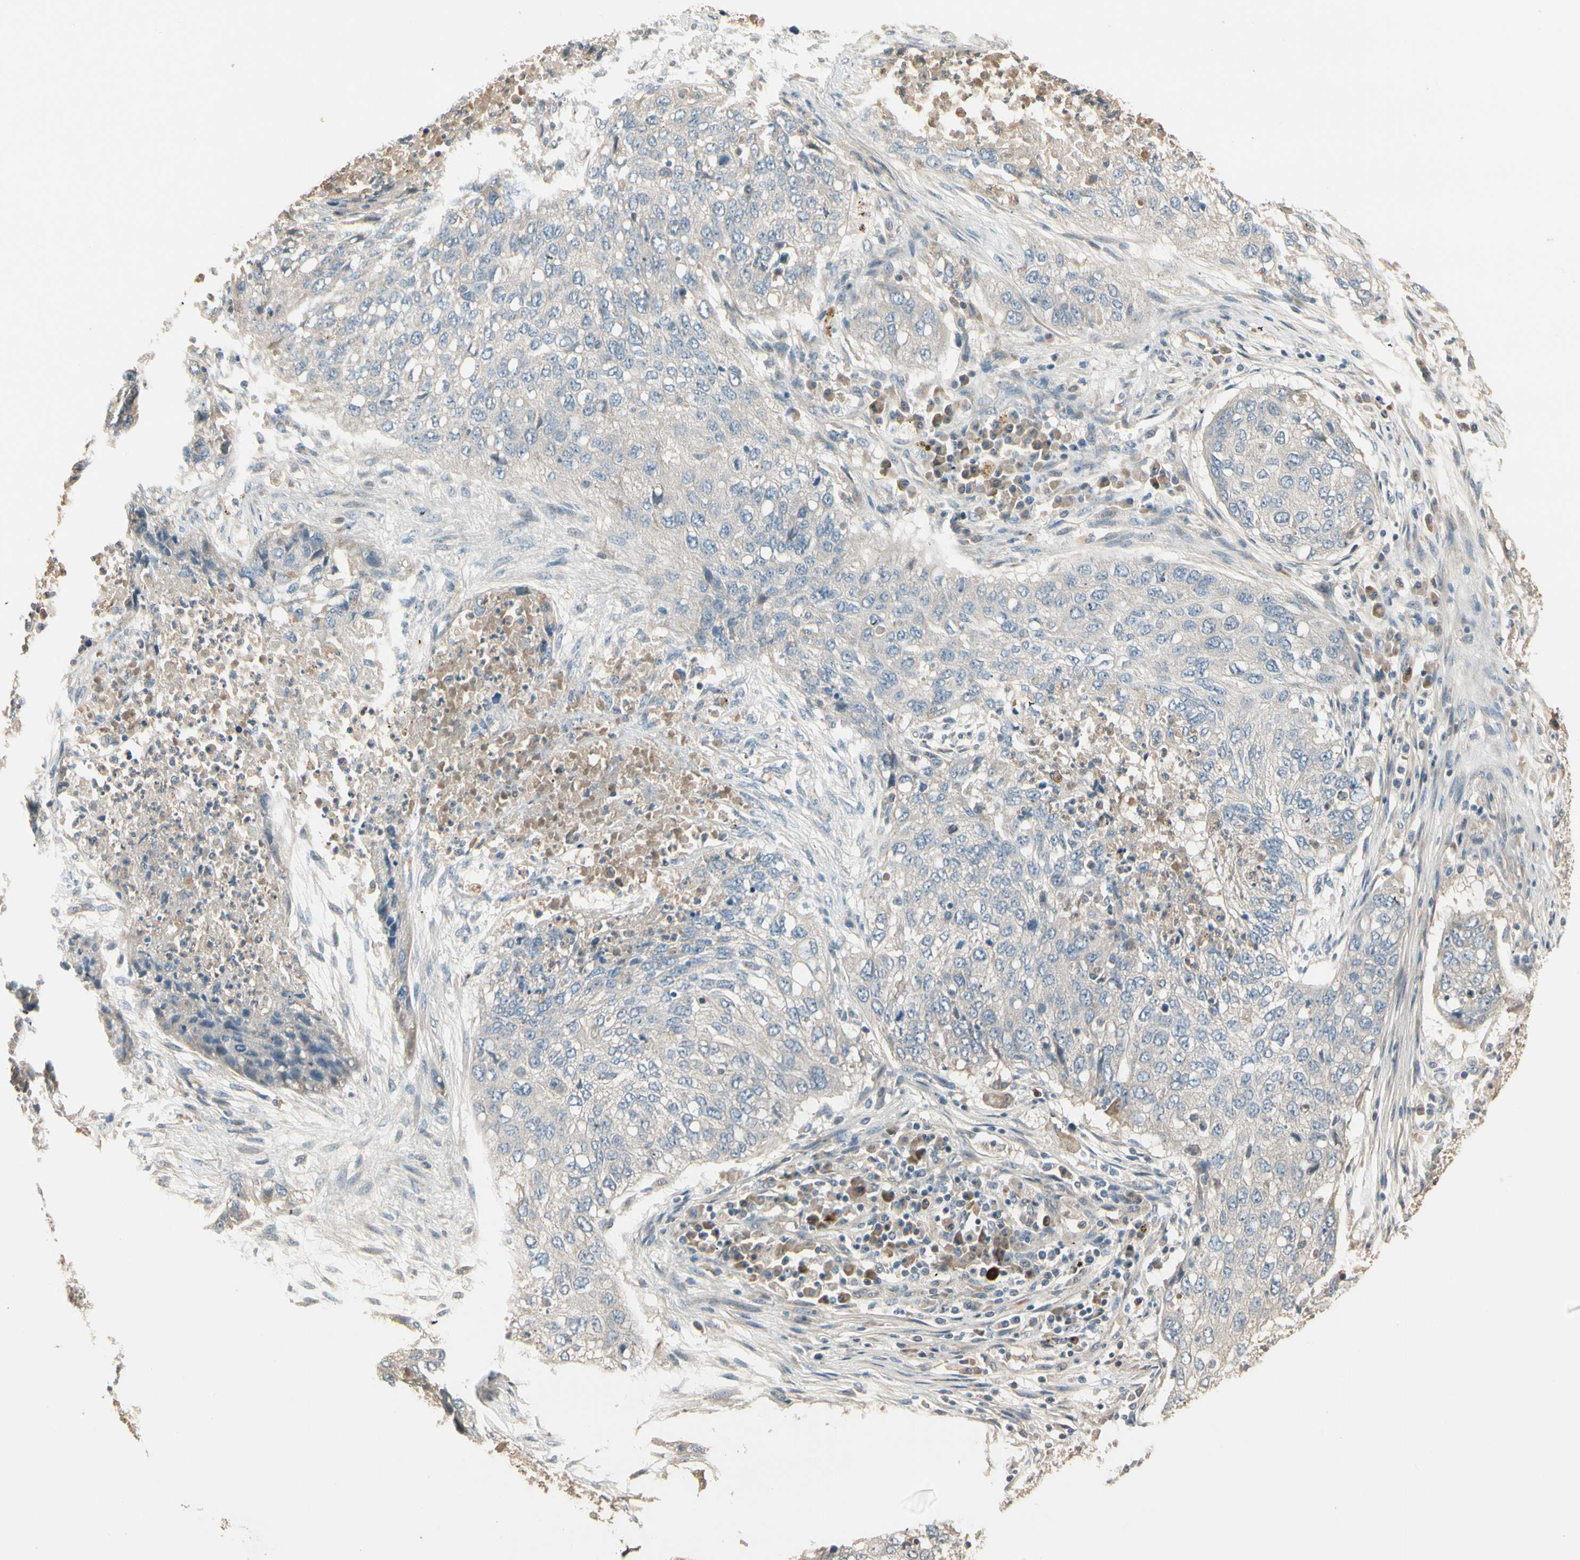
{"staining": {"intensity": "negative", "quantity": "none", "location": "none"}, "tissue": "lung cancer", "cell_type": "Tumor cells", "image_type": "cancer", "snomed": [{"axis": "morphology", "description": "Squamous cell carcinoma, NOS"}, {"axis": "topography", "description": "Lung"}], "caption": "IHC of squamous cell carcinoma (lung) shows no expression in tumor cells.", "gene": "TNFRSF21", "patient": {"sex": "female", "age": 63}}